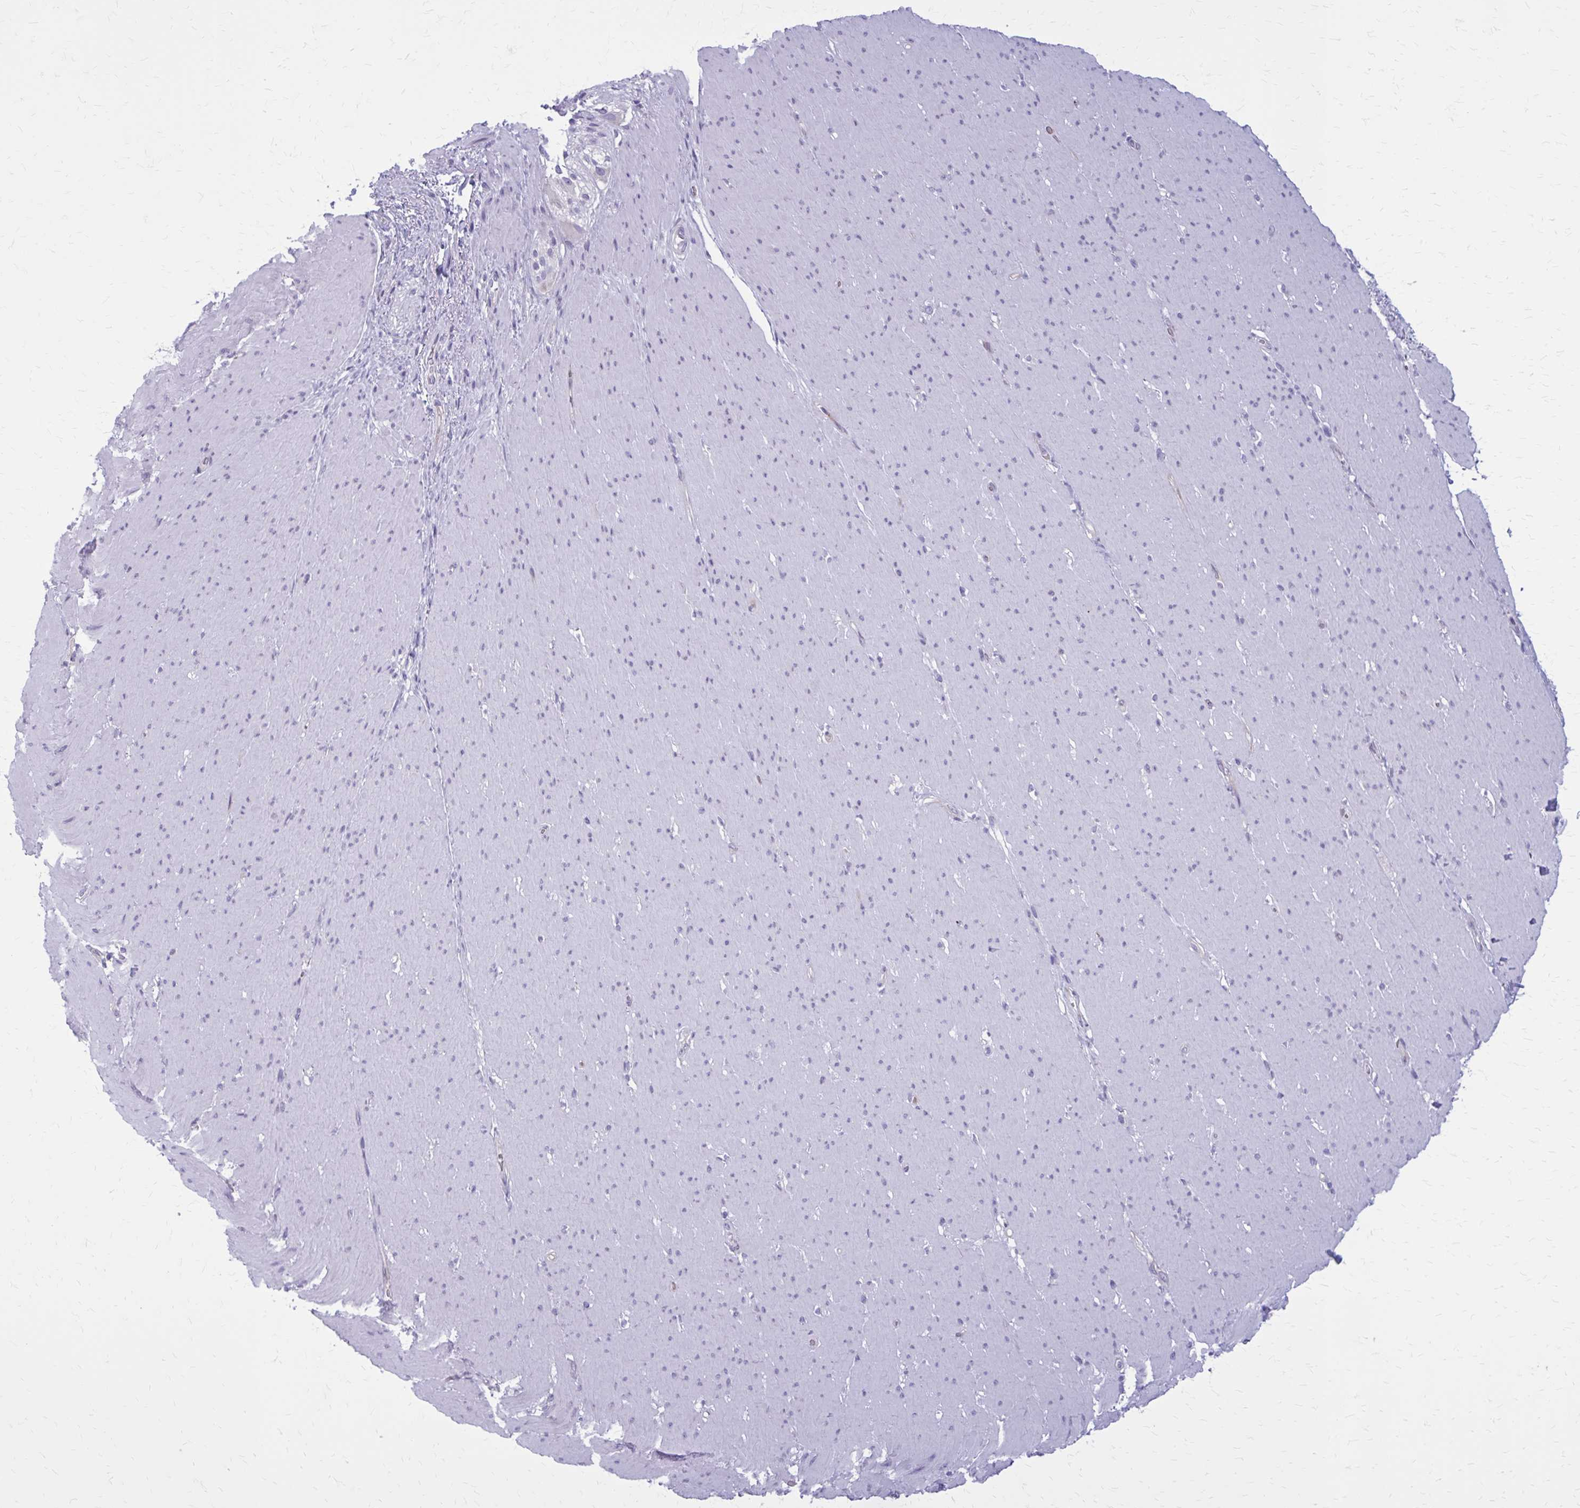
{"staining": {"intensity": "negative", "quantity": "none", "location": "none"}, "tissue": "smooth muscle", "cell_type": "Smooth muscle cells", "image_type": "normal", "snomed": [{"axis": "morphology", "description": "Normal tissue, NOS"}, {"axis": "topography", "description": "Smooth muscle"}, {"axis": "topography", "description": "Rectum"}], "caption": "Smooth muscle stained for a protein using immunohistochemistry (IHC) demonstrates no expression smooth muscle cells.", "gene": "CASQ2", "patient": {"sex": "male", "age": 53}}